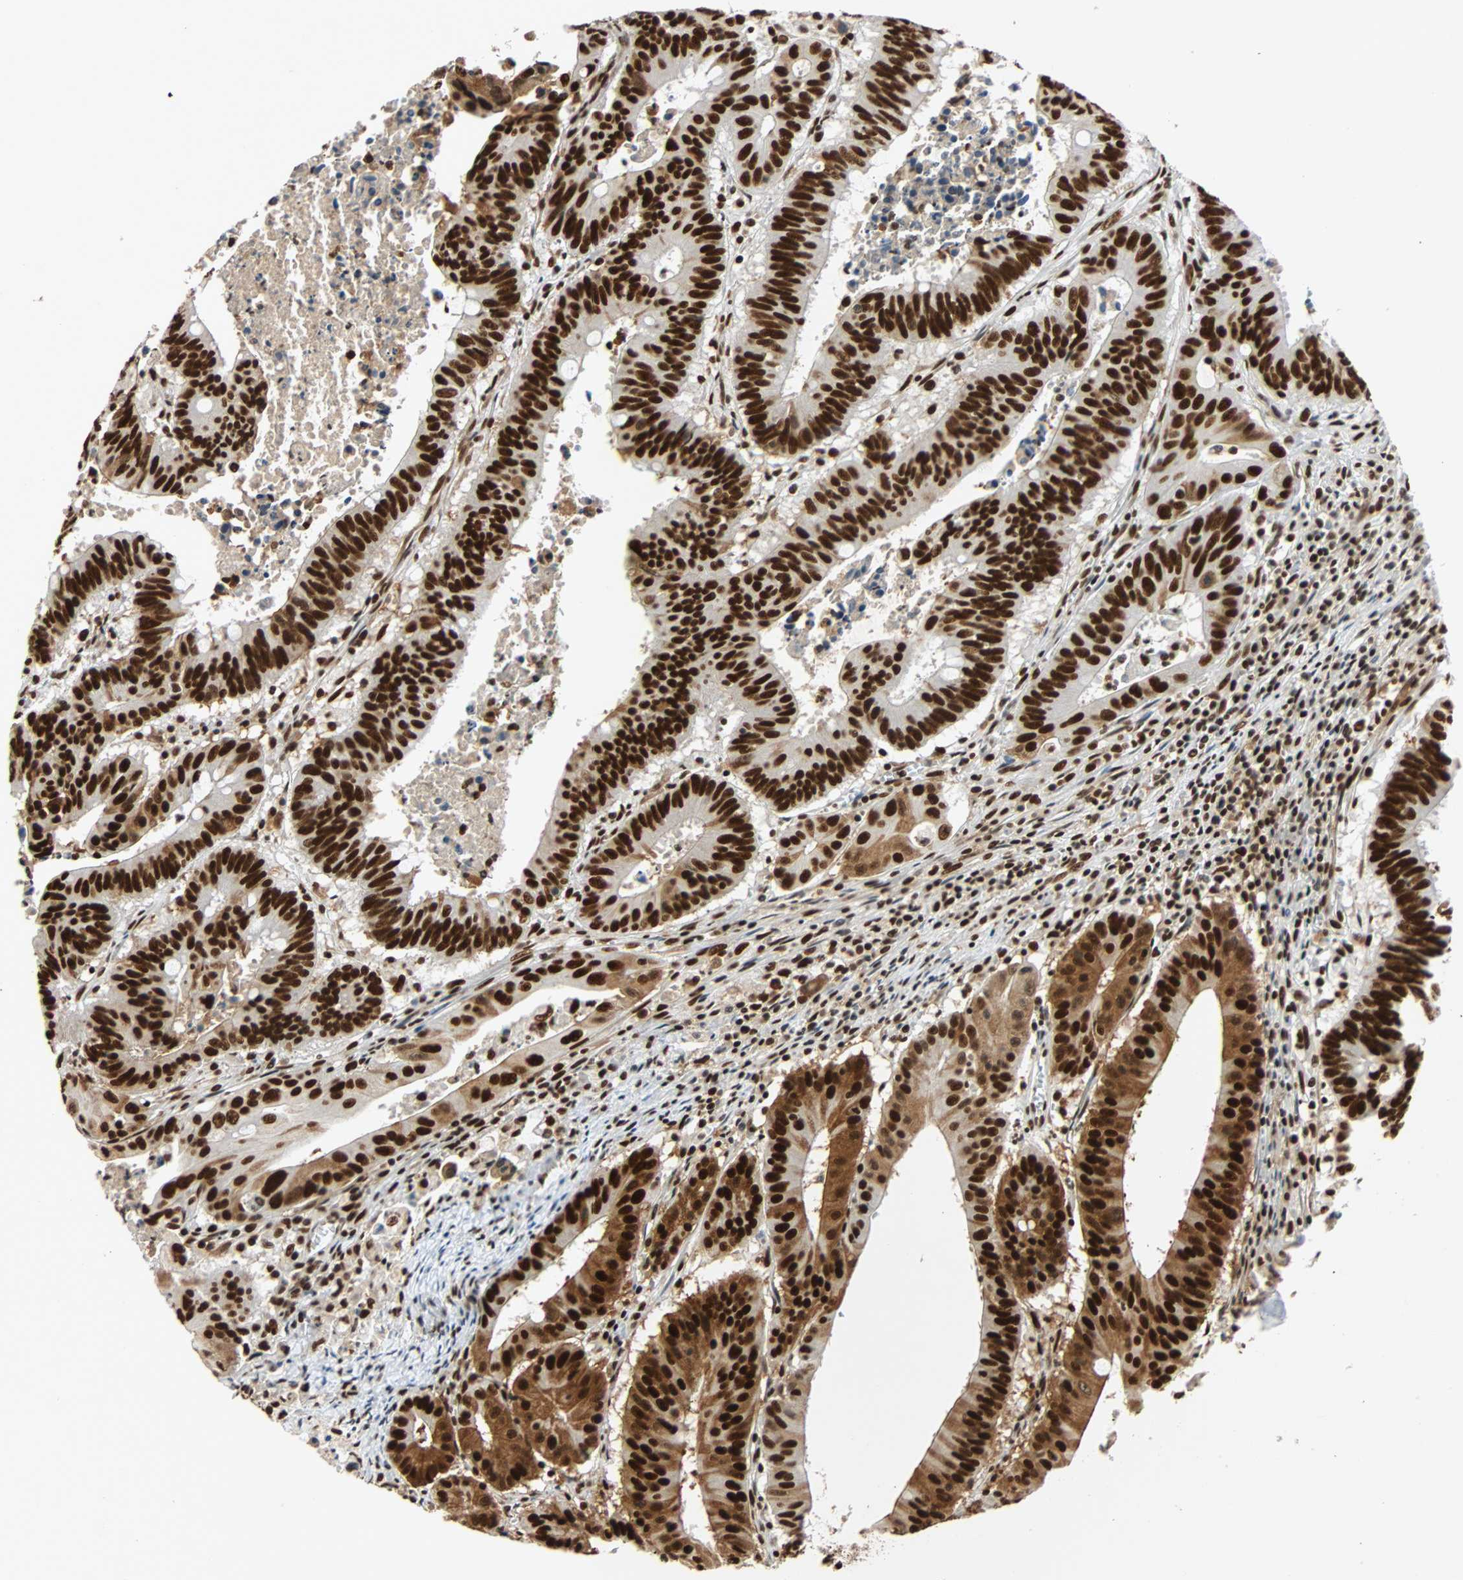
{"staining": {"intensity": "strong", "quantity": ">75%", "location": "cytoplasmic/membranous,nuclear"}, "tissue": "colorectal cancer", "cell_type": "Tumor cells", "image_type": "cancer", "snomed": [{"axis": "morphology", "description": "Adenocarcinoma, NOS"}, {"axis": "topography", "description": "Colon"}], "caption": "High-power microscopy captured an immunohistochemistry histopathology image of colorectal cancer, revealing strong cytoplasmic/membranous and nuclear expression in approximately >75% of tumor cells.", "gene": "CDK12", "patient": {"sex": "male", "age": 45}}